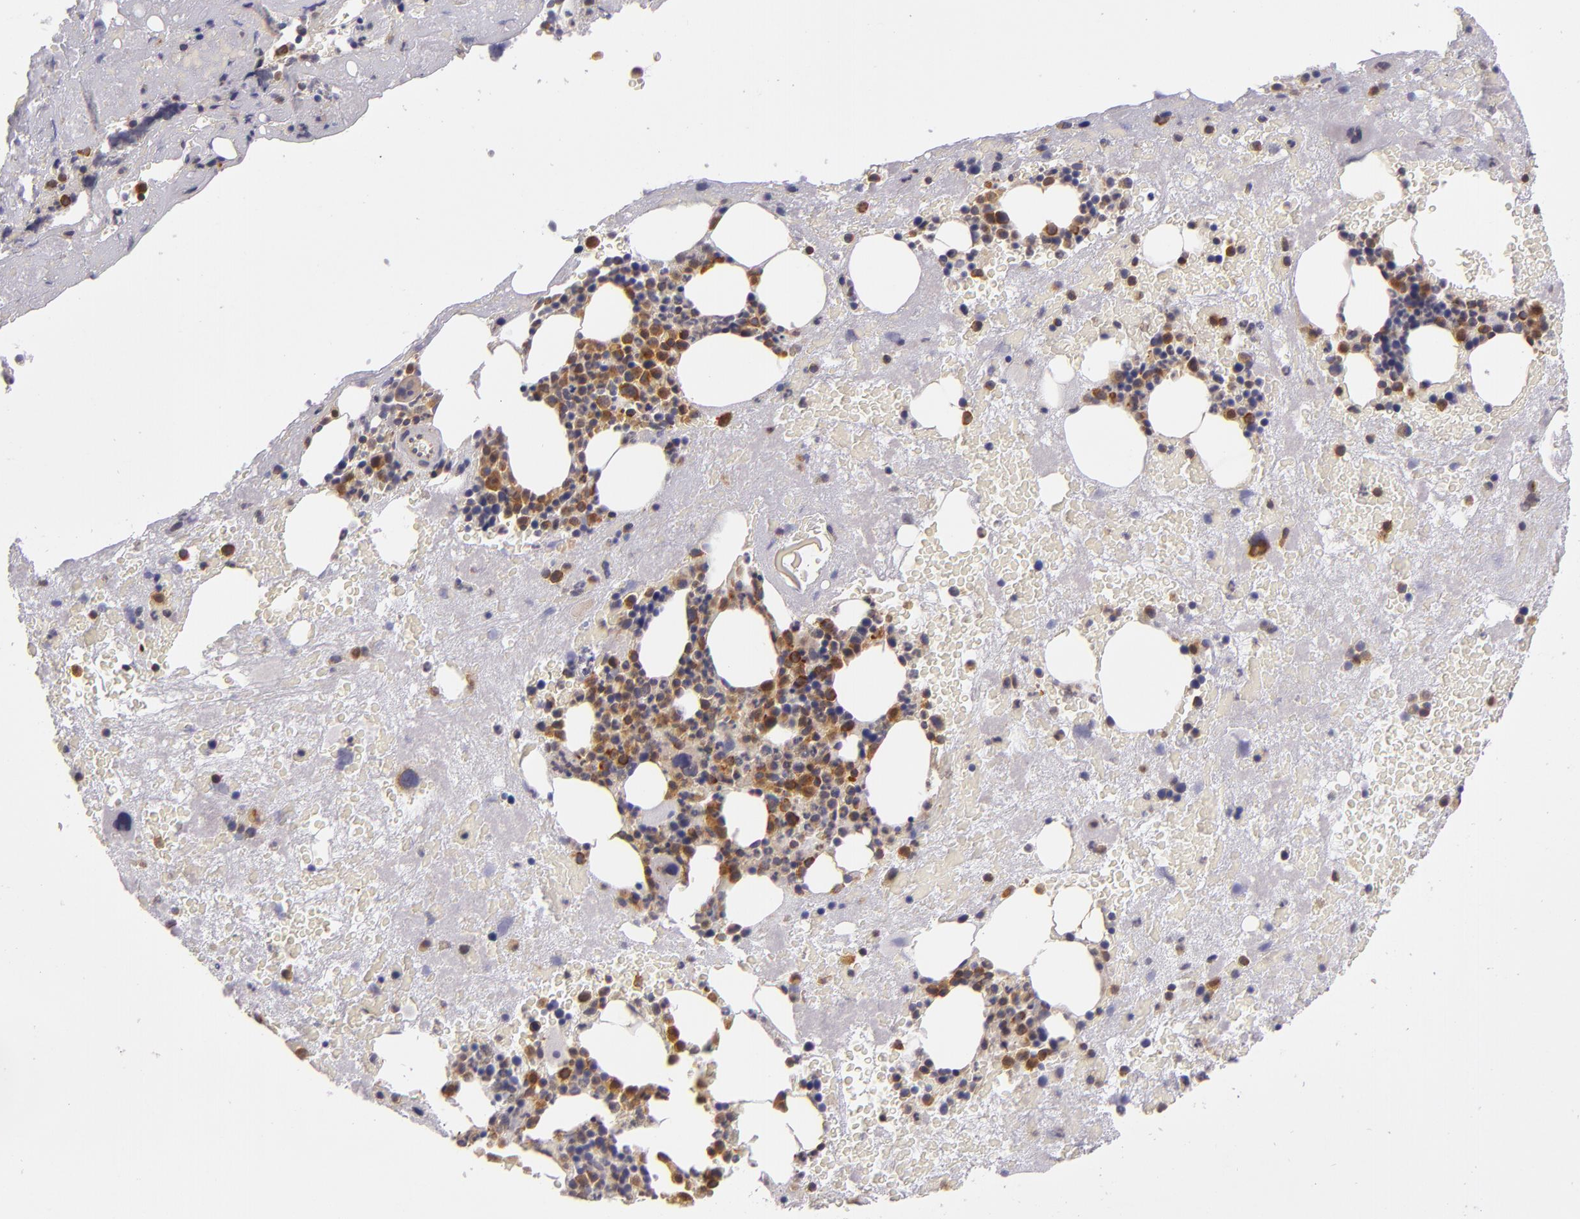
{"staining": {"intensity": "moderate", "quantity": "25%-75%", "location": "cytoplasmic/membranous,nuclear"}, "tissue": "bone marrow", "cell_type": "Hematopoietic cells", "image_type": "normal", "snomed": [{"axis": "morphology", "description": "Normal tissue, NOS"}, {"axis": "topography", "description": "Bone marrow"}], "caption": "Moderate cytoplasmic/membranous,nuclear protein staining is identified in about 25%-75% of hematopoietic cells in bone marrow. (DAB IHC, brown staining for protein, blue staining for nuclei).", "gene": "UPF3B", "patient": {"sex": "male", "age": 76}}